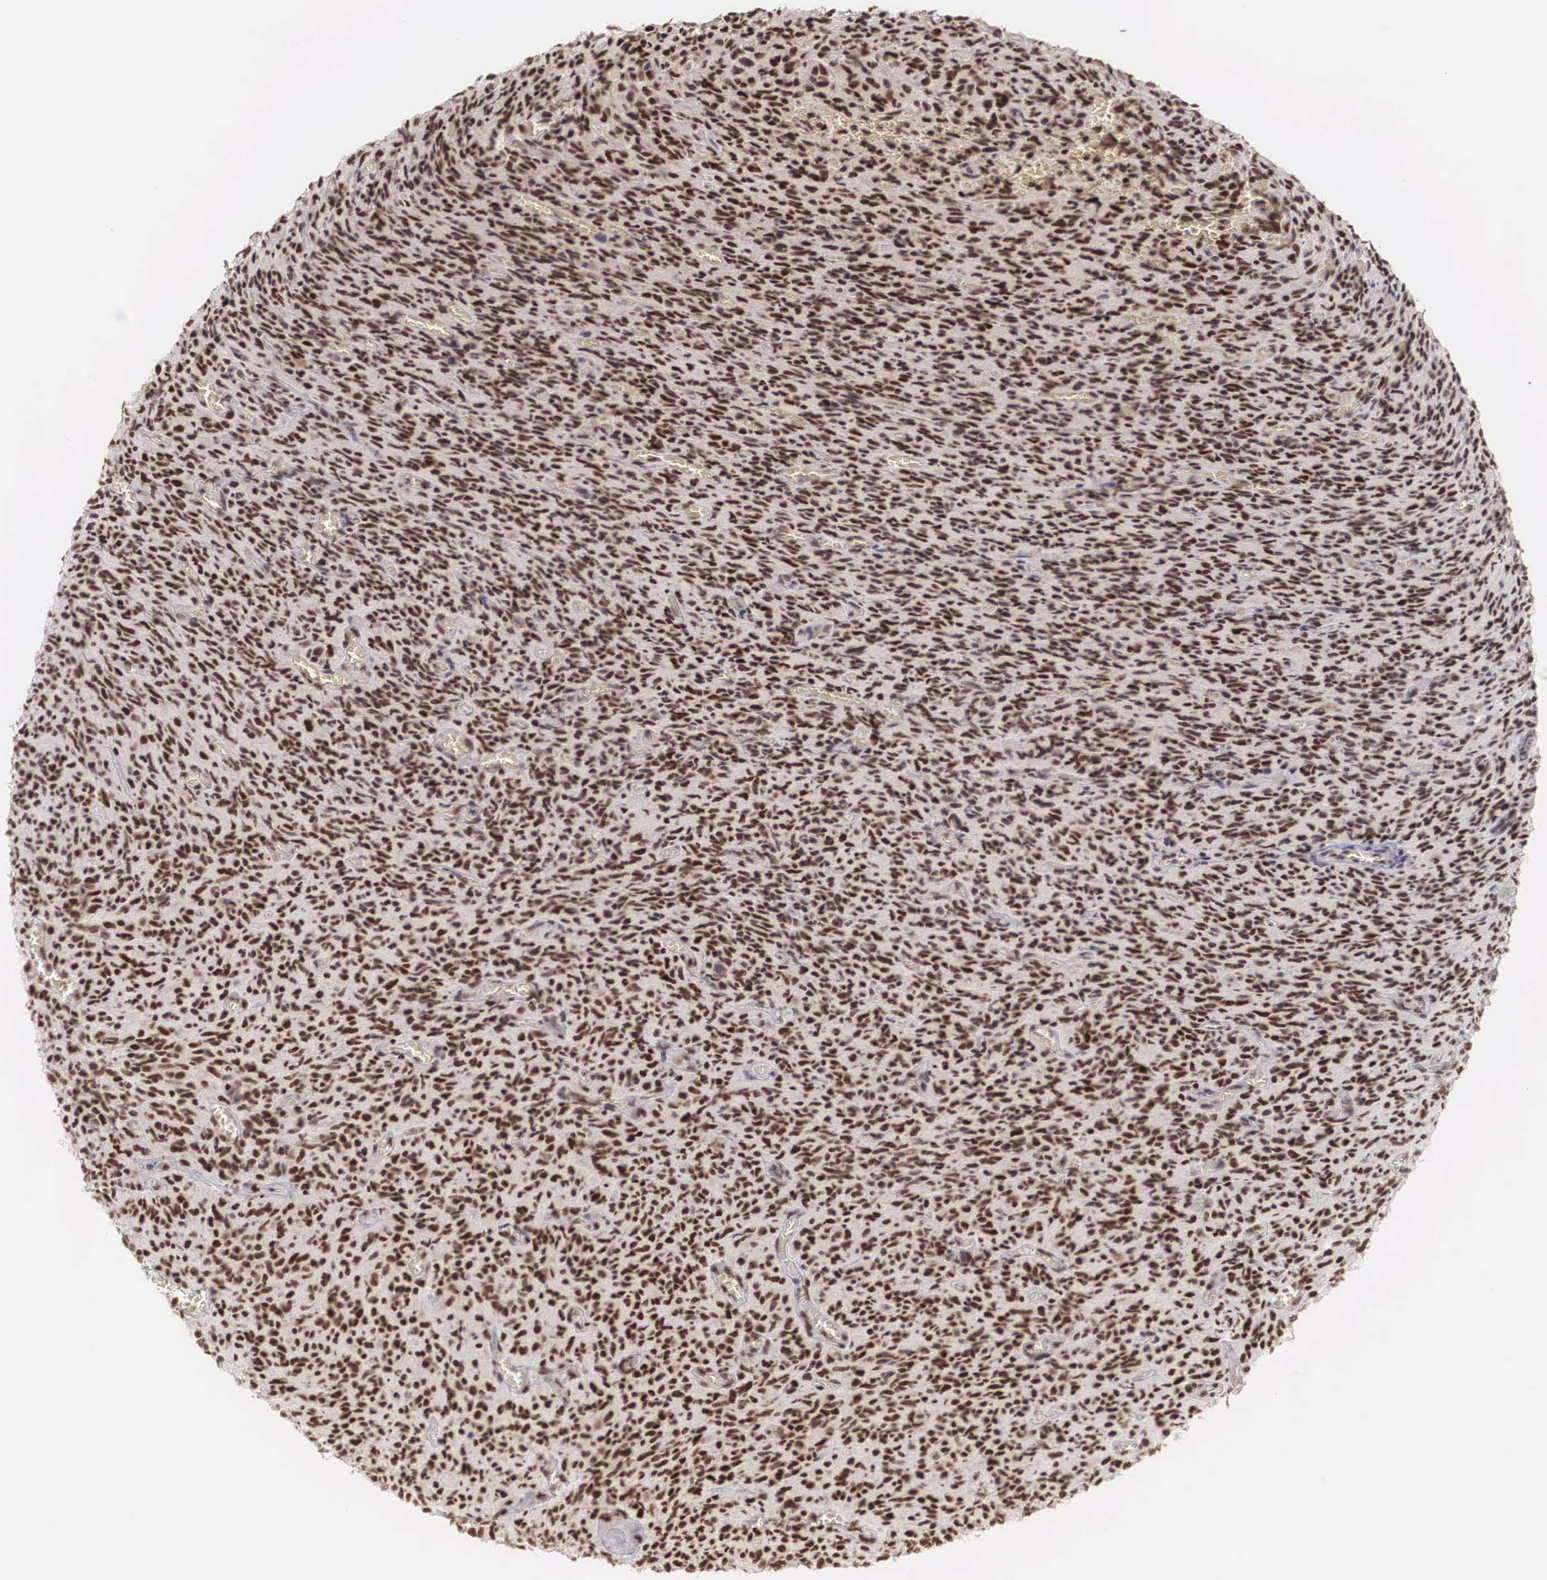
{"staining": {"intensity": "moderate", "quantity": "25%-75%", "location": "nuclear"}, "tissue": "glioma", "cell_type": "Tumor cells", "image_type": "cancer", "snomed": [{"axis": "morphology", "description": "Glioma, malignant, High grade"}, {"axis": "topography", "description": "Brain"}], "caption": "This histopathology image shows immunohistochemistry (IHC) staining of human malignant high-grade glioma, with medium moderate nuclear positivity in about 25%-75% of tumor cells.", "gene": "HTATSF1", "patient": {"sex": "male", "age": 56}}